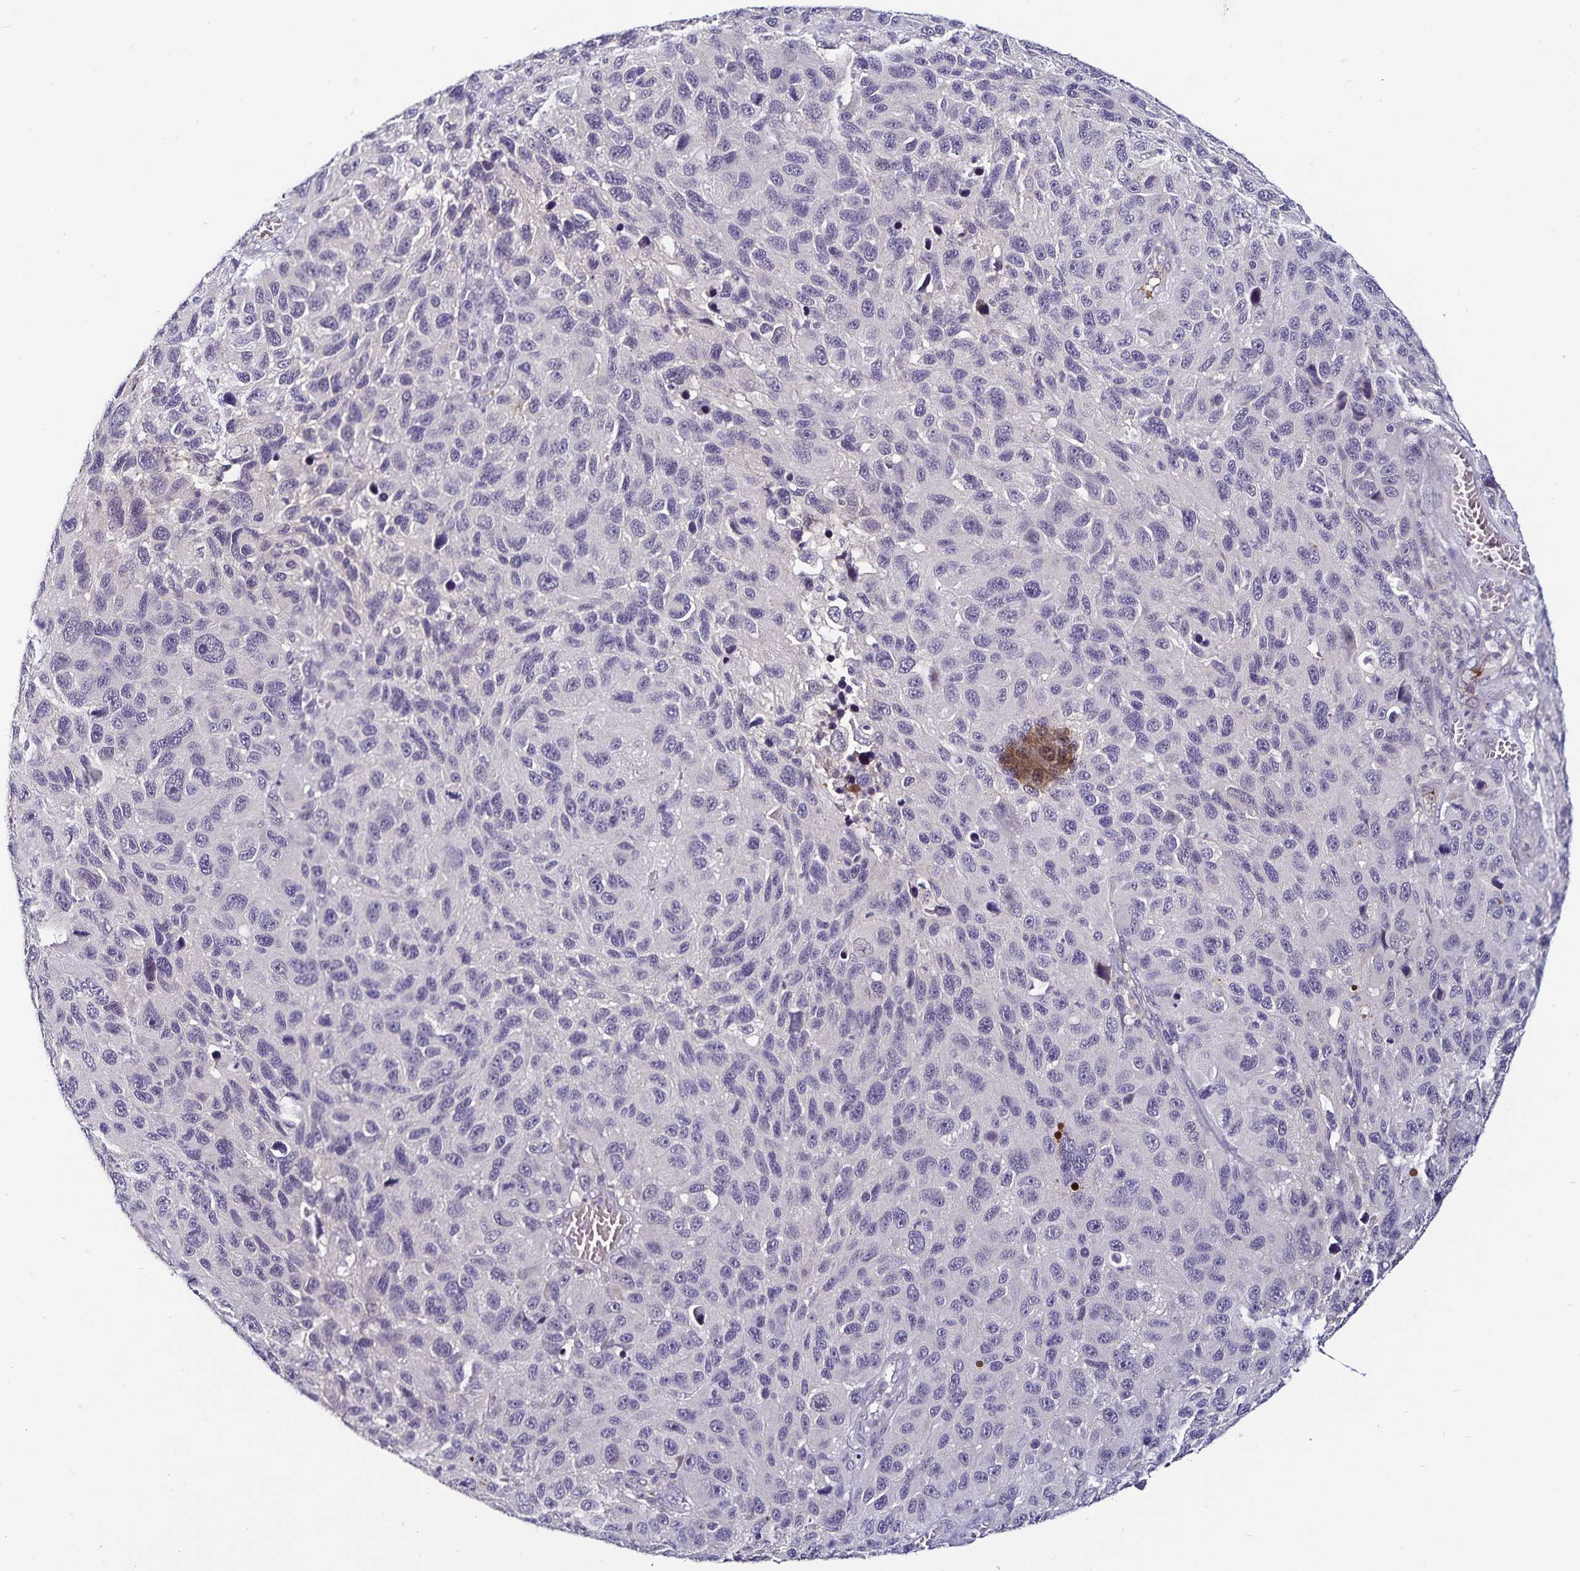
{"staining": {"intensity": "negative", "quantity": "none", "location": "none"}, "tissue": "melanoma", "cell_type": "Tumor cells", "image_type": "cancer", "snomed": [{"axis": "morphology", "description": "Malignant melanoma, NOS"}, {"axis": "topography", "description": "Skin"}], "caption": "Protein analysis of malignant melanoma exhibits no significant positivity in tumor cells.", "gene": "ACSL5", "patient": {"sex": "male", "age": 53}}